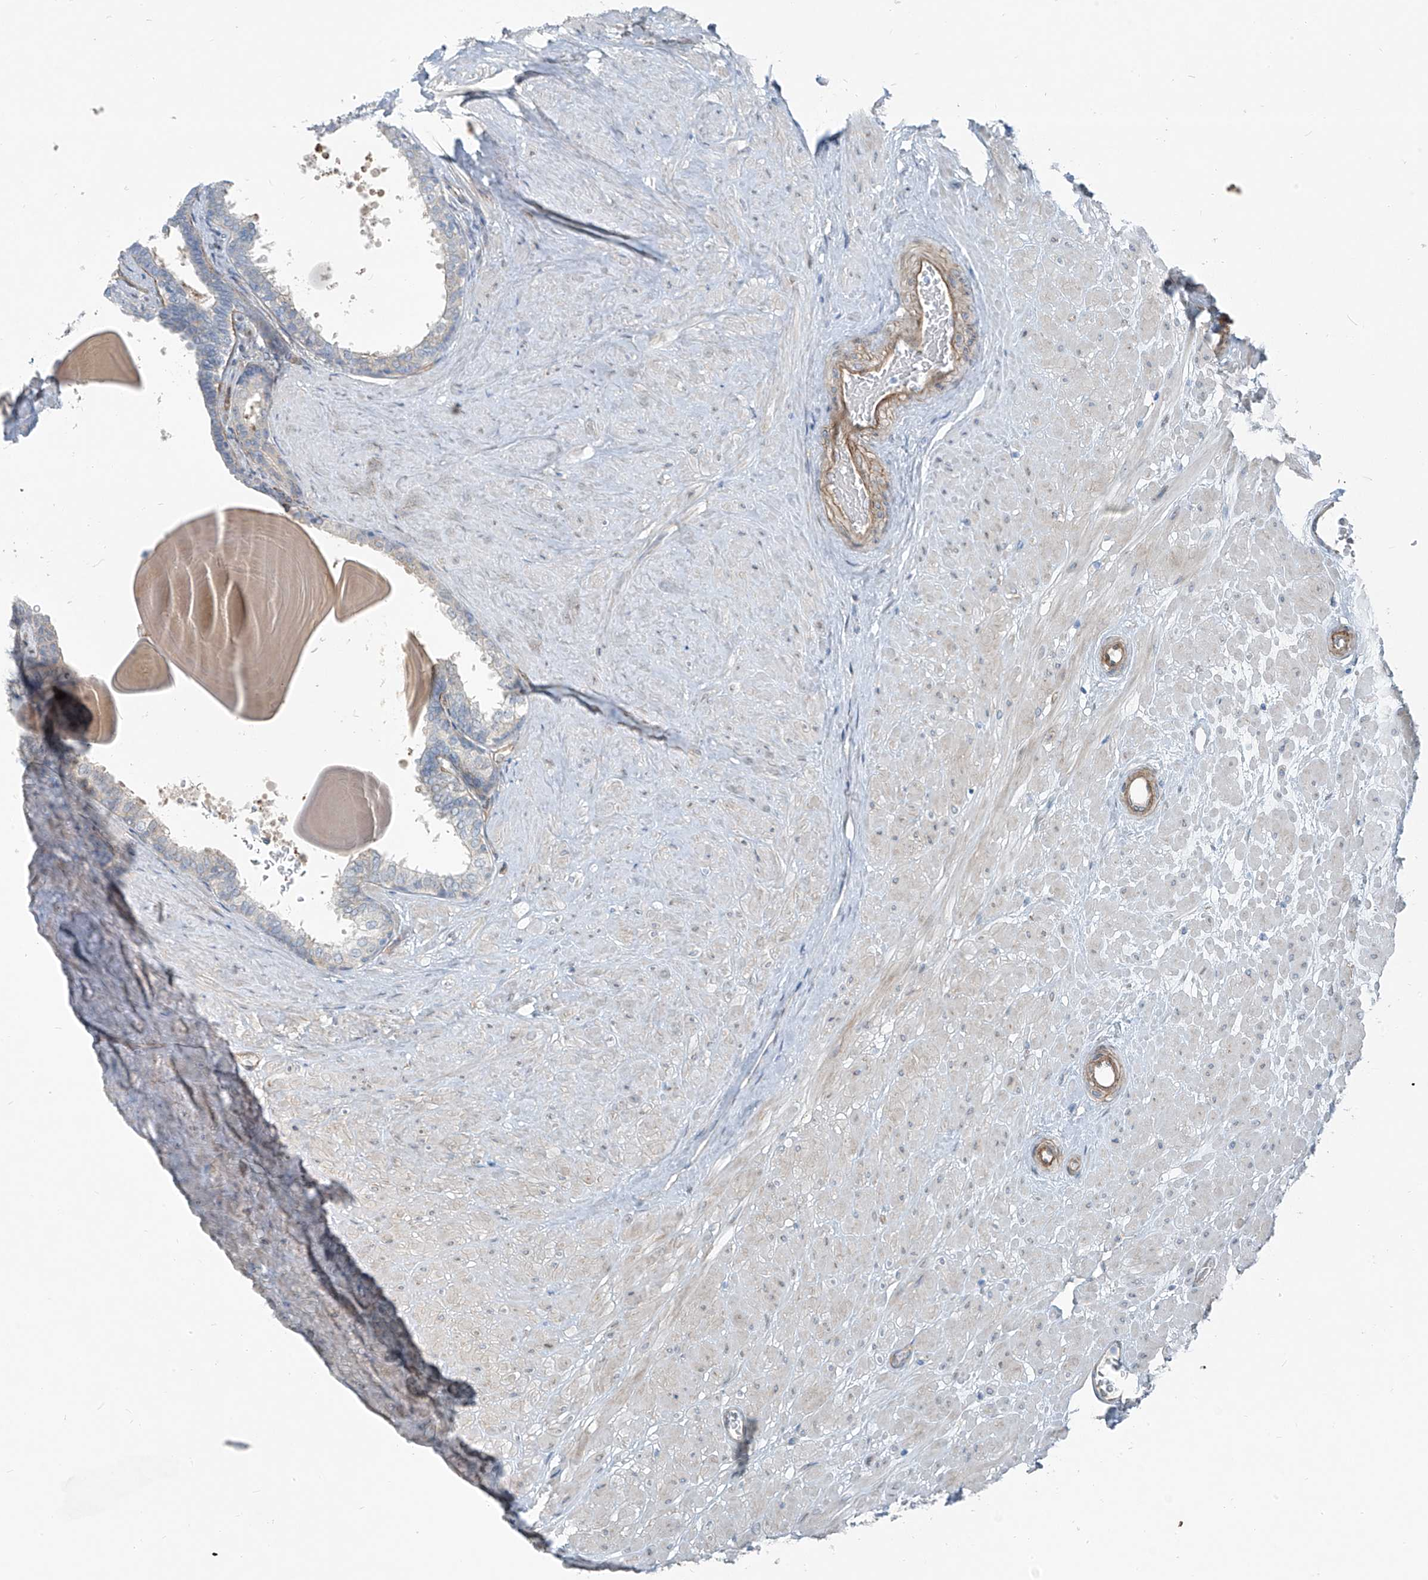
{"staining": {"intensity": "negative", "quantity": "none", "location": "none"}, "tissue": "prostate", "cell_type": "Glandular cells", "image_type": "normal", "snomed": [{"axis": "morphology", "description": "Normal tissue, NOS"}, {"axis": "topography", "description": "Prostate"}], "caption": "High power microscopy photomicrograph of an IHC histopathology image of benign prostate, revealing no significant positivity in glandular cells.", "gene": "TNS2", "patient": {"sex": "male", "age": 48}}